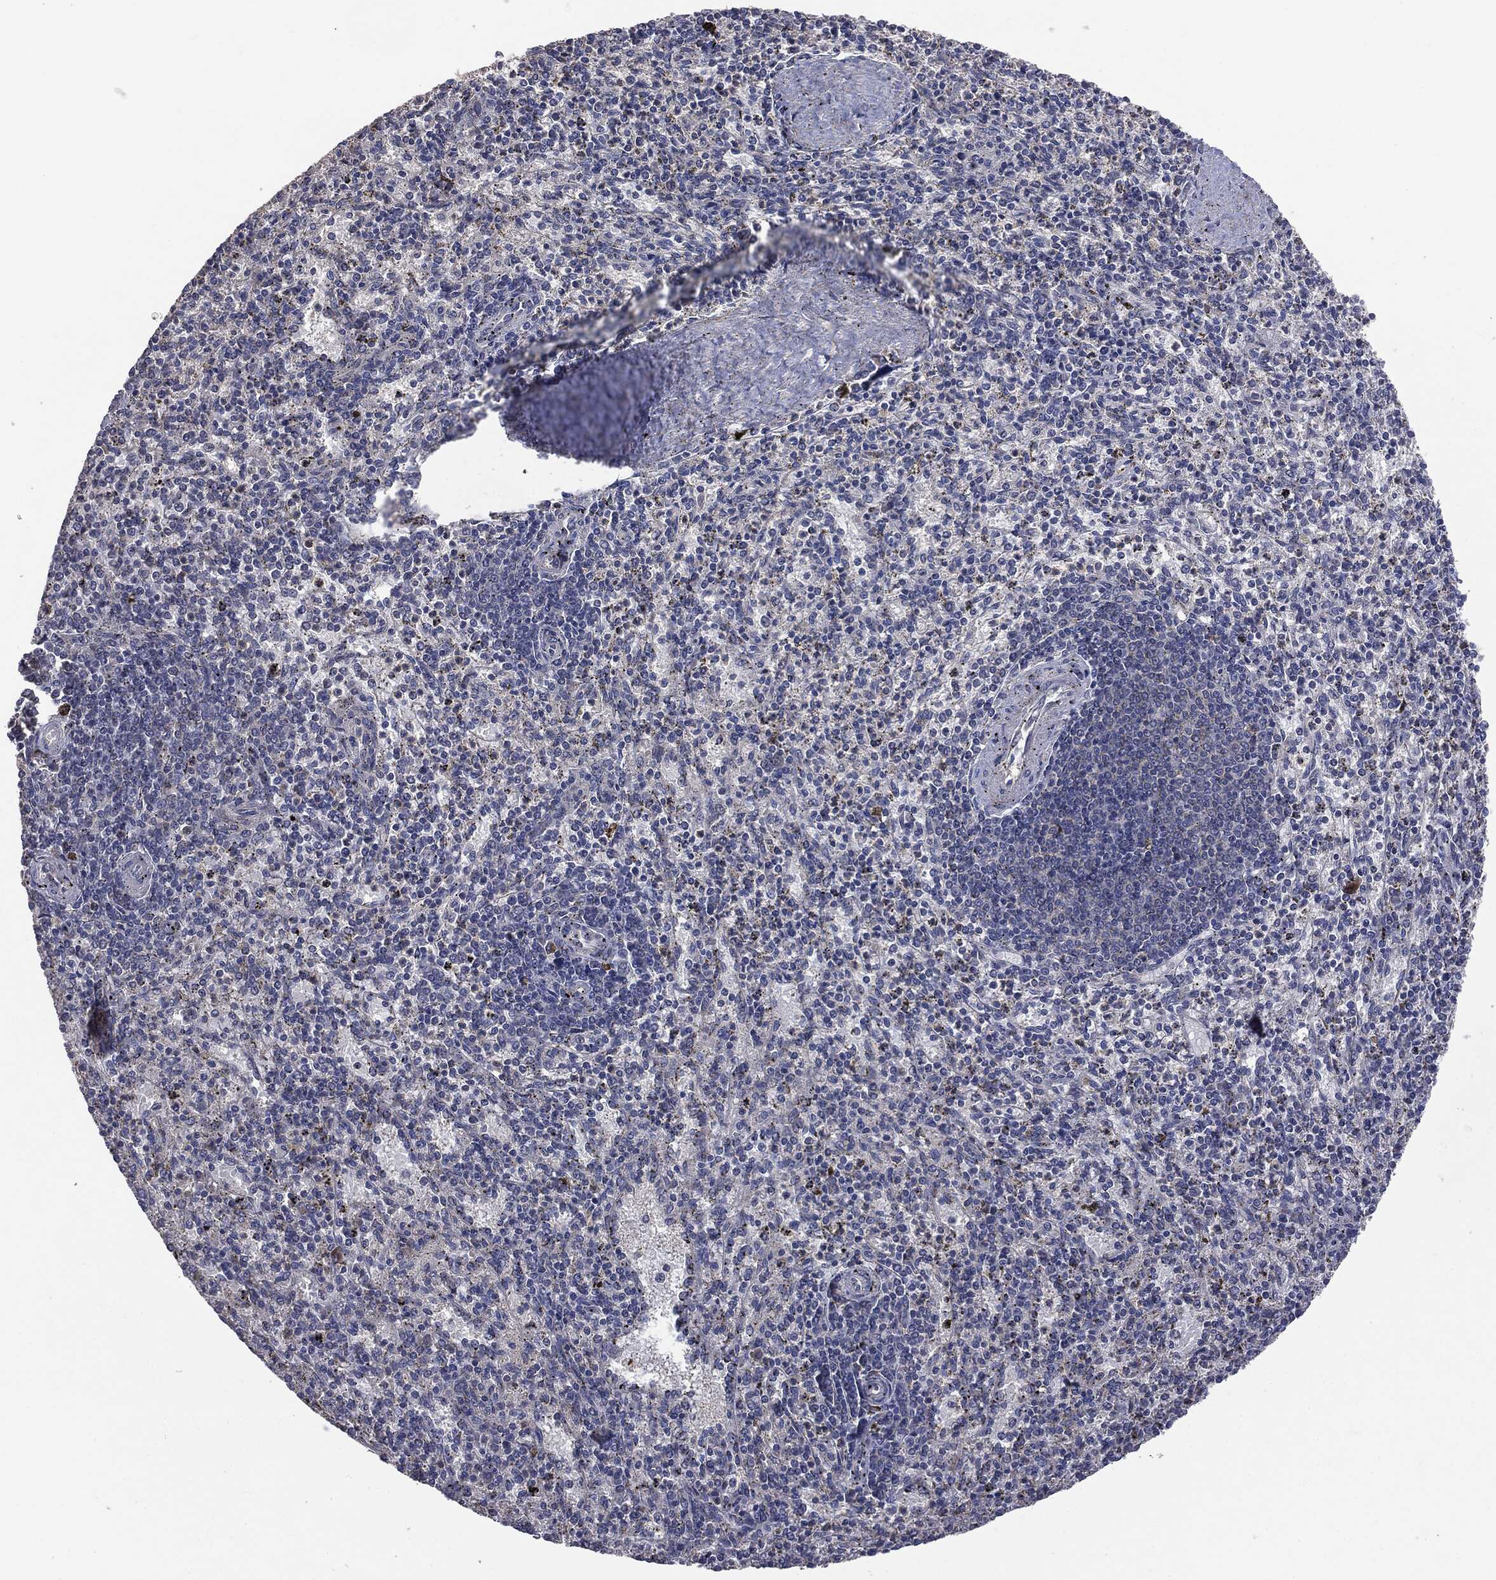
{"staining": {"intensity": "negative", "quantity": "none", "location": "none"}, "tissue": "spleen", "cell_type": "Cells in red pulp", "image_type": "normal", "snomed": [{"axis": "morphology", "description": "Normal tissue, NOS"}, {"axis": "topography", "description": "Spleen"}], "caption": "Photomicrograph shows no protein positivity in cells in red pulp of normal spleen. Nuclei are stained in blue.", "gene": "MTOR", "patient": {"sex": "female", "age": 37}}